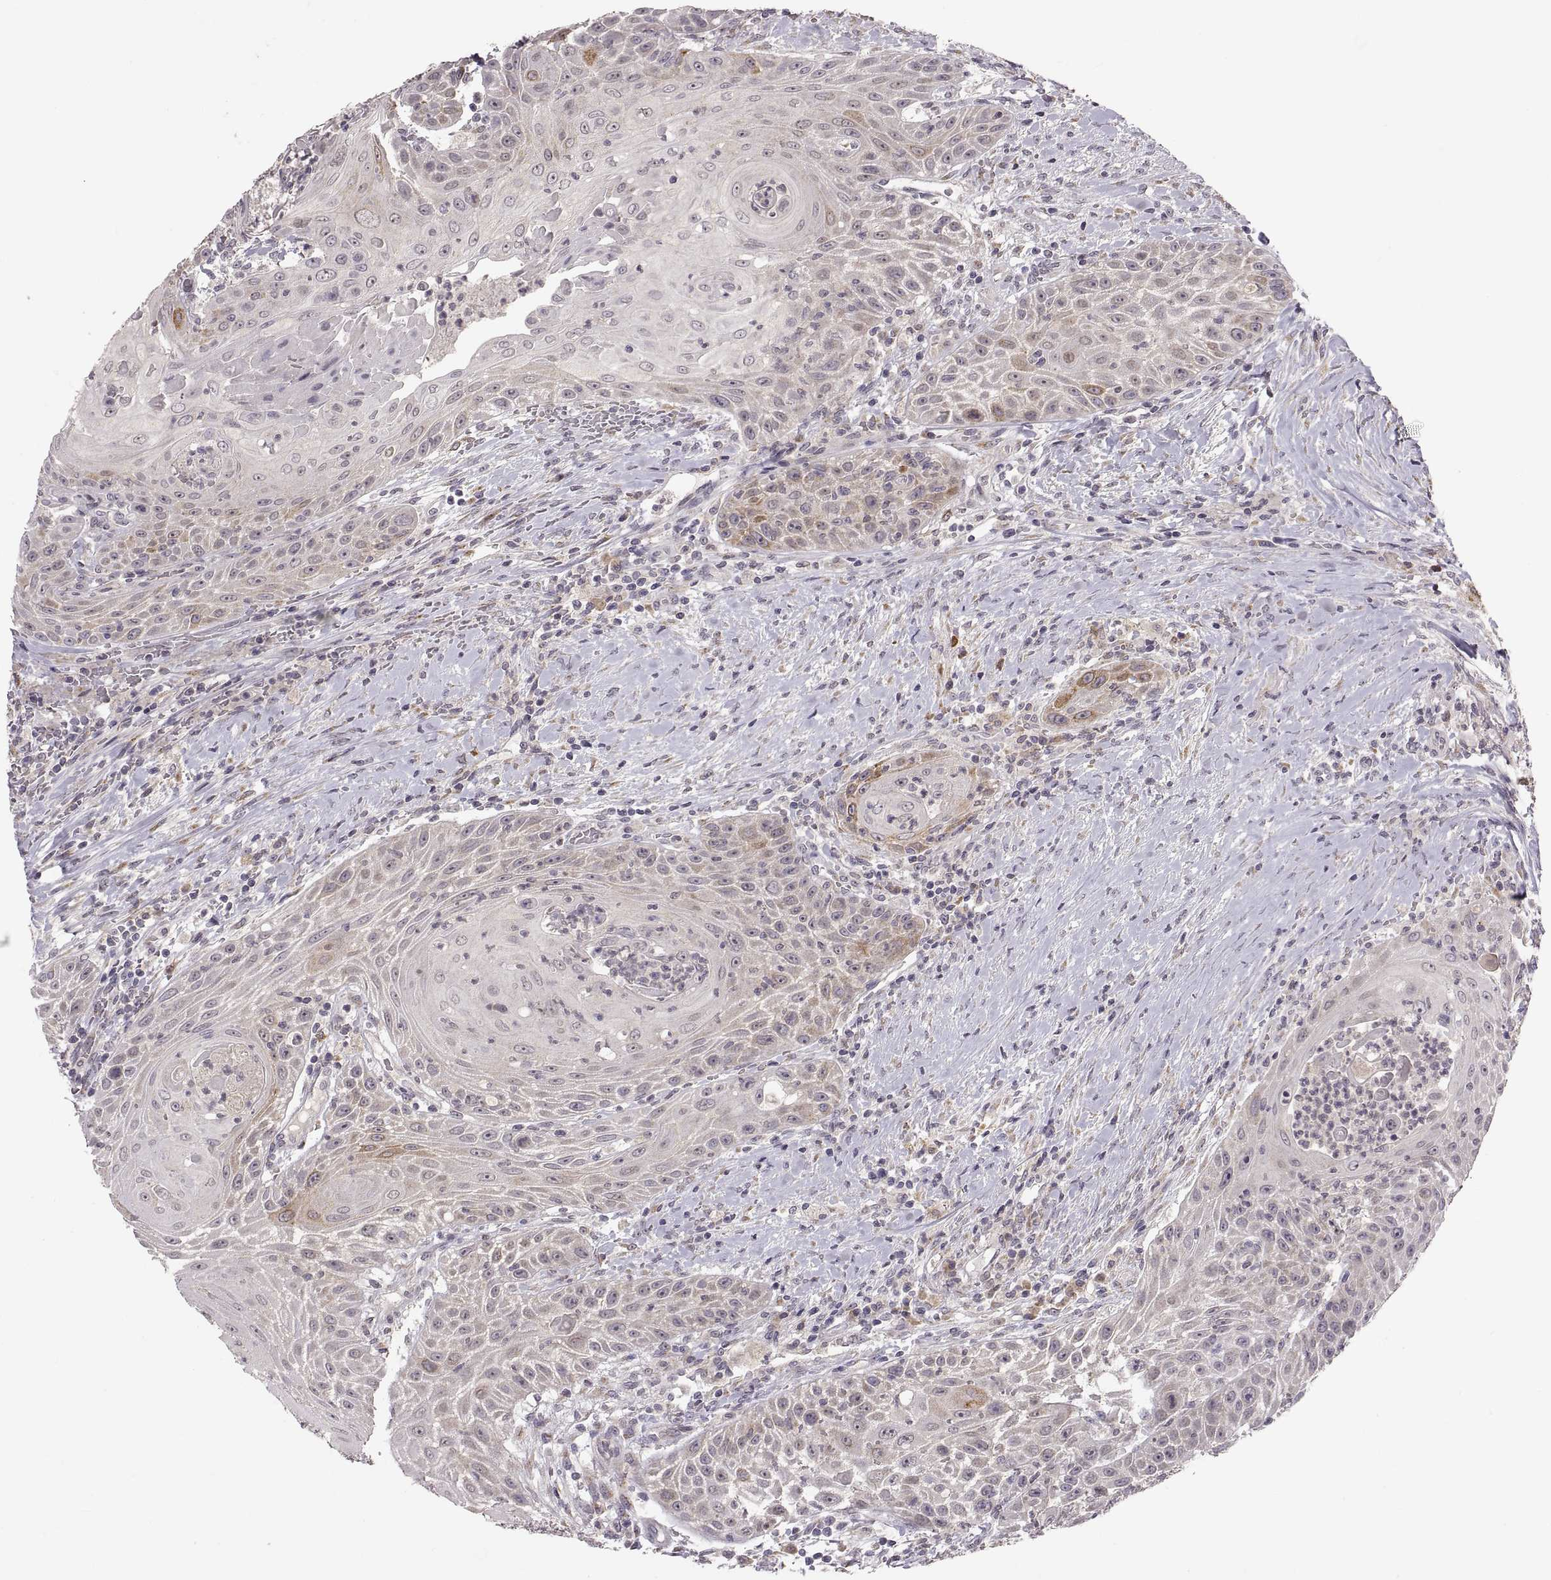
{"staining": {"intensity": "moderate", "quantity": "<25%", "location": "cytoplasmic/membranous"}, "tissue": "head and neck cancer", "cell_type": "Tumor cells", "image_type": "cancer", "snomed": [{"axis": "morphology", "description": "Squamous cell carcinoma, NOS"}, {"axis": "topography", "description": "Head-Neck"}], "caption": "Head and neck squamous cell carcinoma stained with DAB immunohistochemistry (IHC) reveals low levels of moderate cytoplasmic/membranous staining in approximately <25% of tumor cells.", "gene": "HMGCR", "patient": {"sex": "male", "age": 69}}